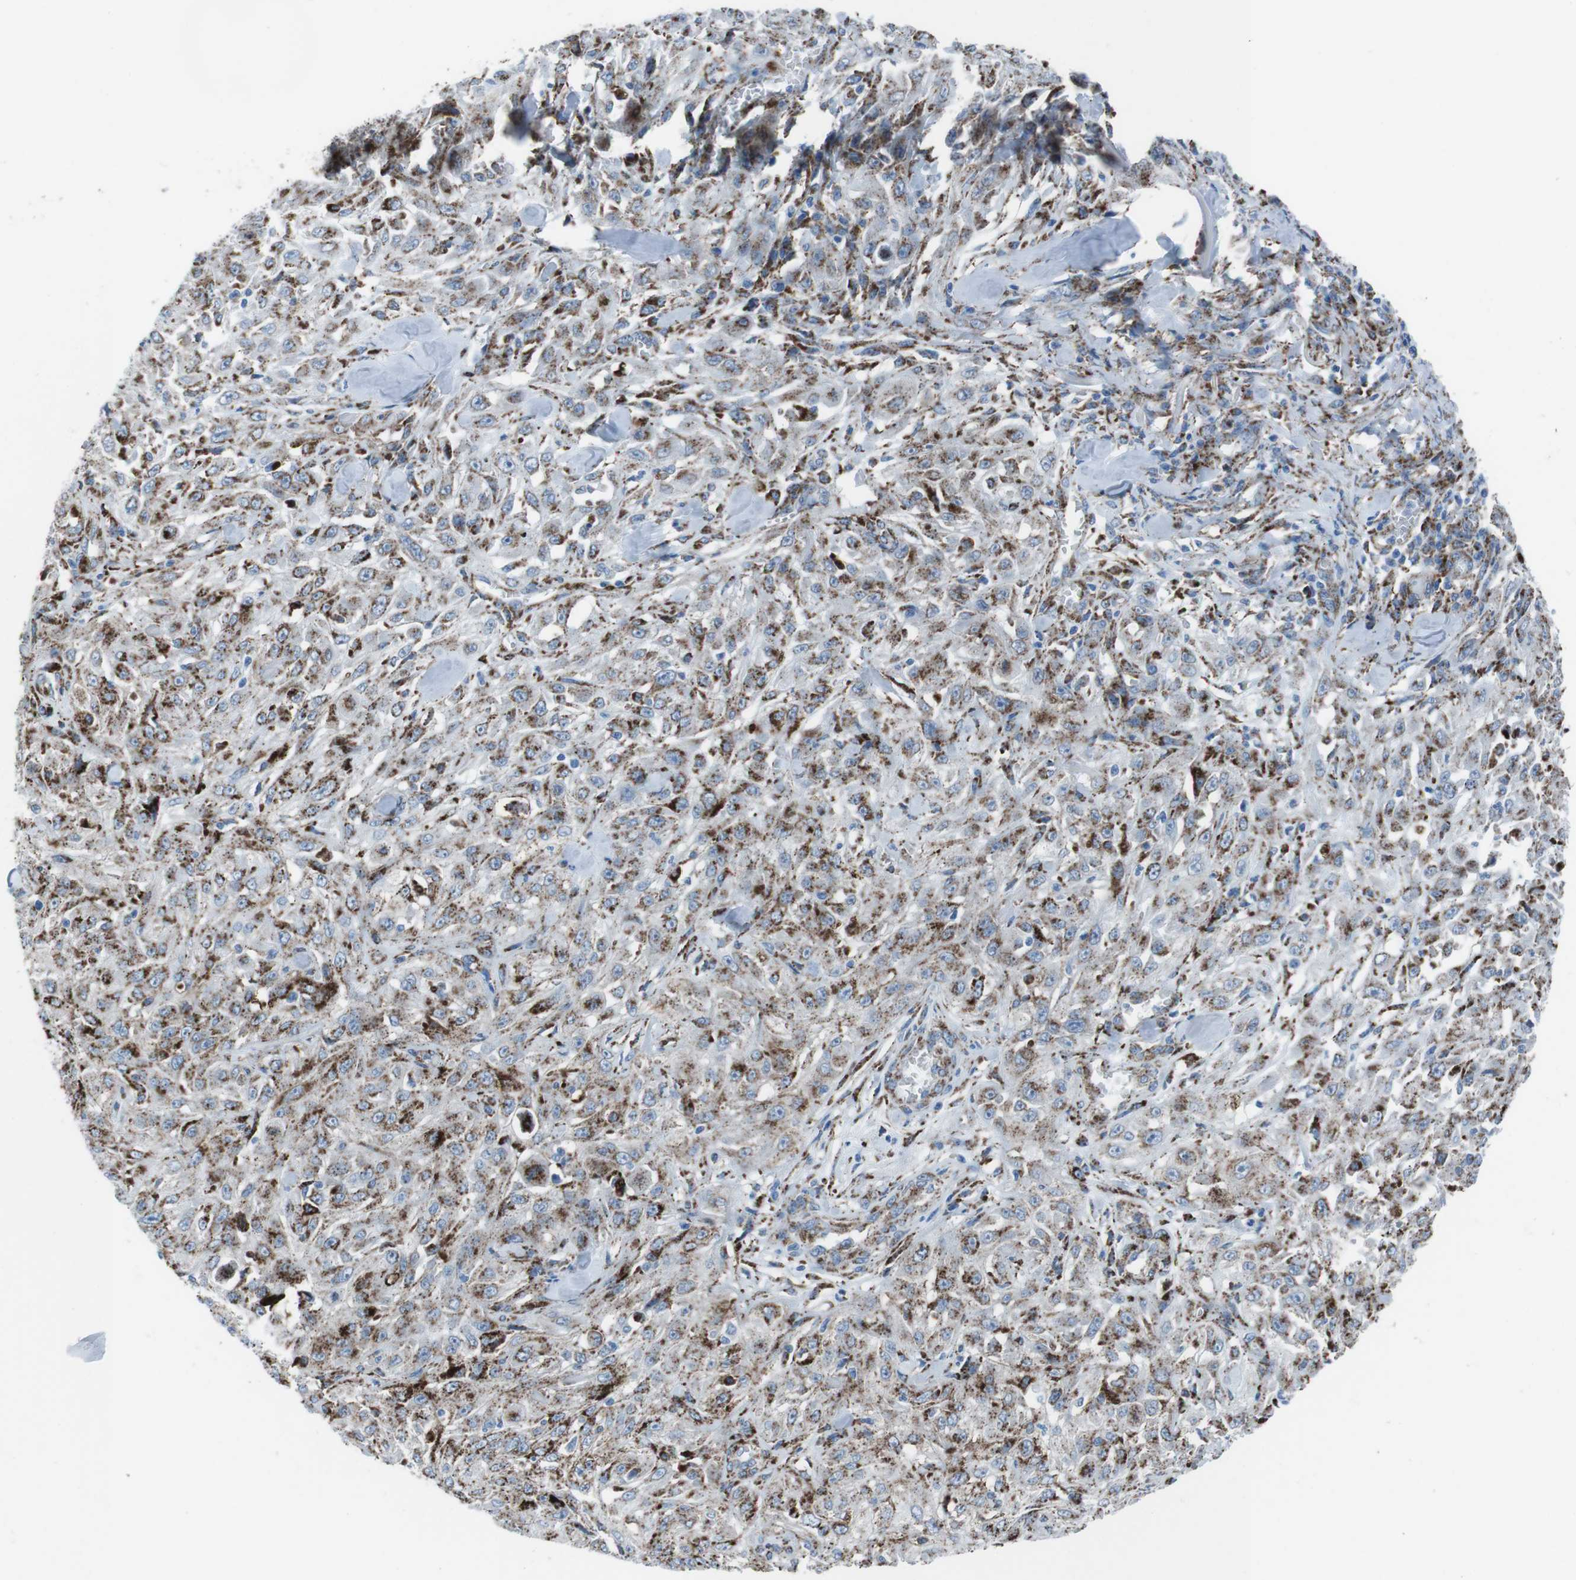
{"staining": {"intensity": "moderate", "quantity": ">75%", "location": "cytoplasmic/membranous"}, "tissue": "skin cancer", "cell_type": "Tumor cells", "image_type": "cancer", "snomed": [{"axis": "morphology", "description": "Squamous cell carcinoma, NOS"}, {"axis": "morphology", "description": "Squamous cell carcinoma, metastatic, NOS"}, {"axis": "topography", "description": "Skin"}, {"axis": "topography", "description": "Lymph node"}], "caption": "Protein staining of squamous cell carcinoma (skin) tissue exhibits moderate cytoplasmic/membranous expression in about >75% of tumor cells.", "gene": "SCARB2", "patient": {"sex": "male", "age": 75}}